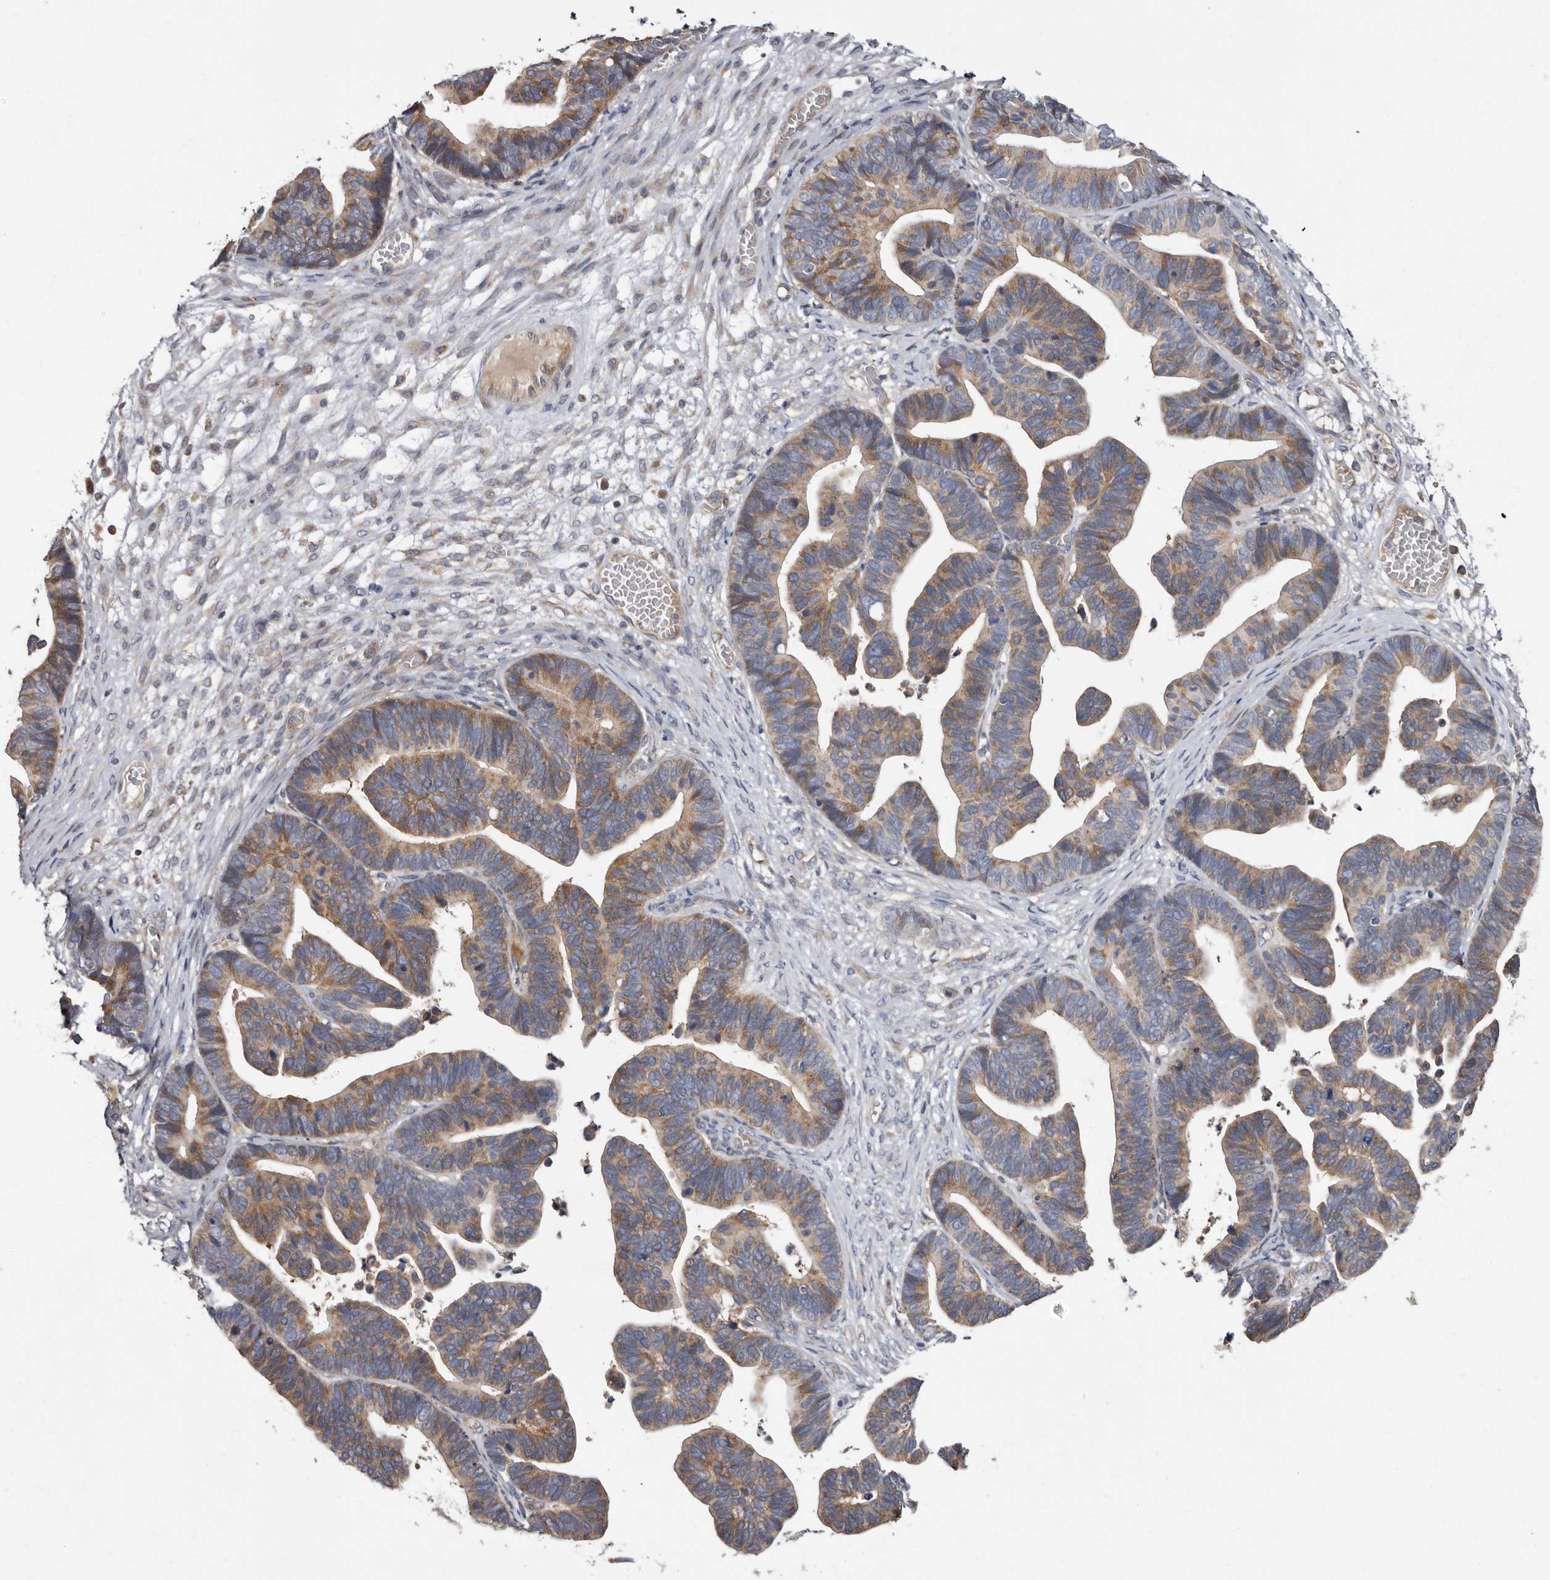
{"staining": {"intensity": "moderate", "quantity": ">75%", "location": "cytoplasmic/membranous"}, "tissue": "ovarian cancer", "cell_type": "Tumor cells", "image_type": "cancer", "snomed": [{"axis": "morphology", "description": "Cystadenocarcinoma, serous, NOS"}, {"axis": "topography", "description": "Ovary"}], "caption": "Protein expression analysis of human serous cystadenocarcinoma (ovarian) reveals moderate cytoplasmic/membranous expression in about >75% of tumor cells.", "gene": "ASIC5", "patient": {"sex": "female", "age": 56}}